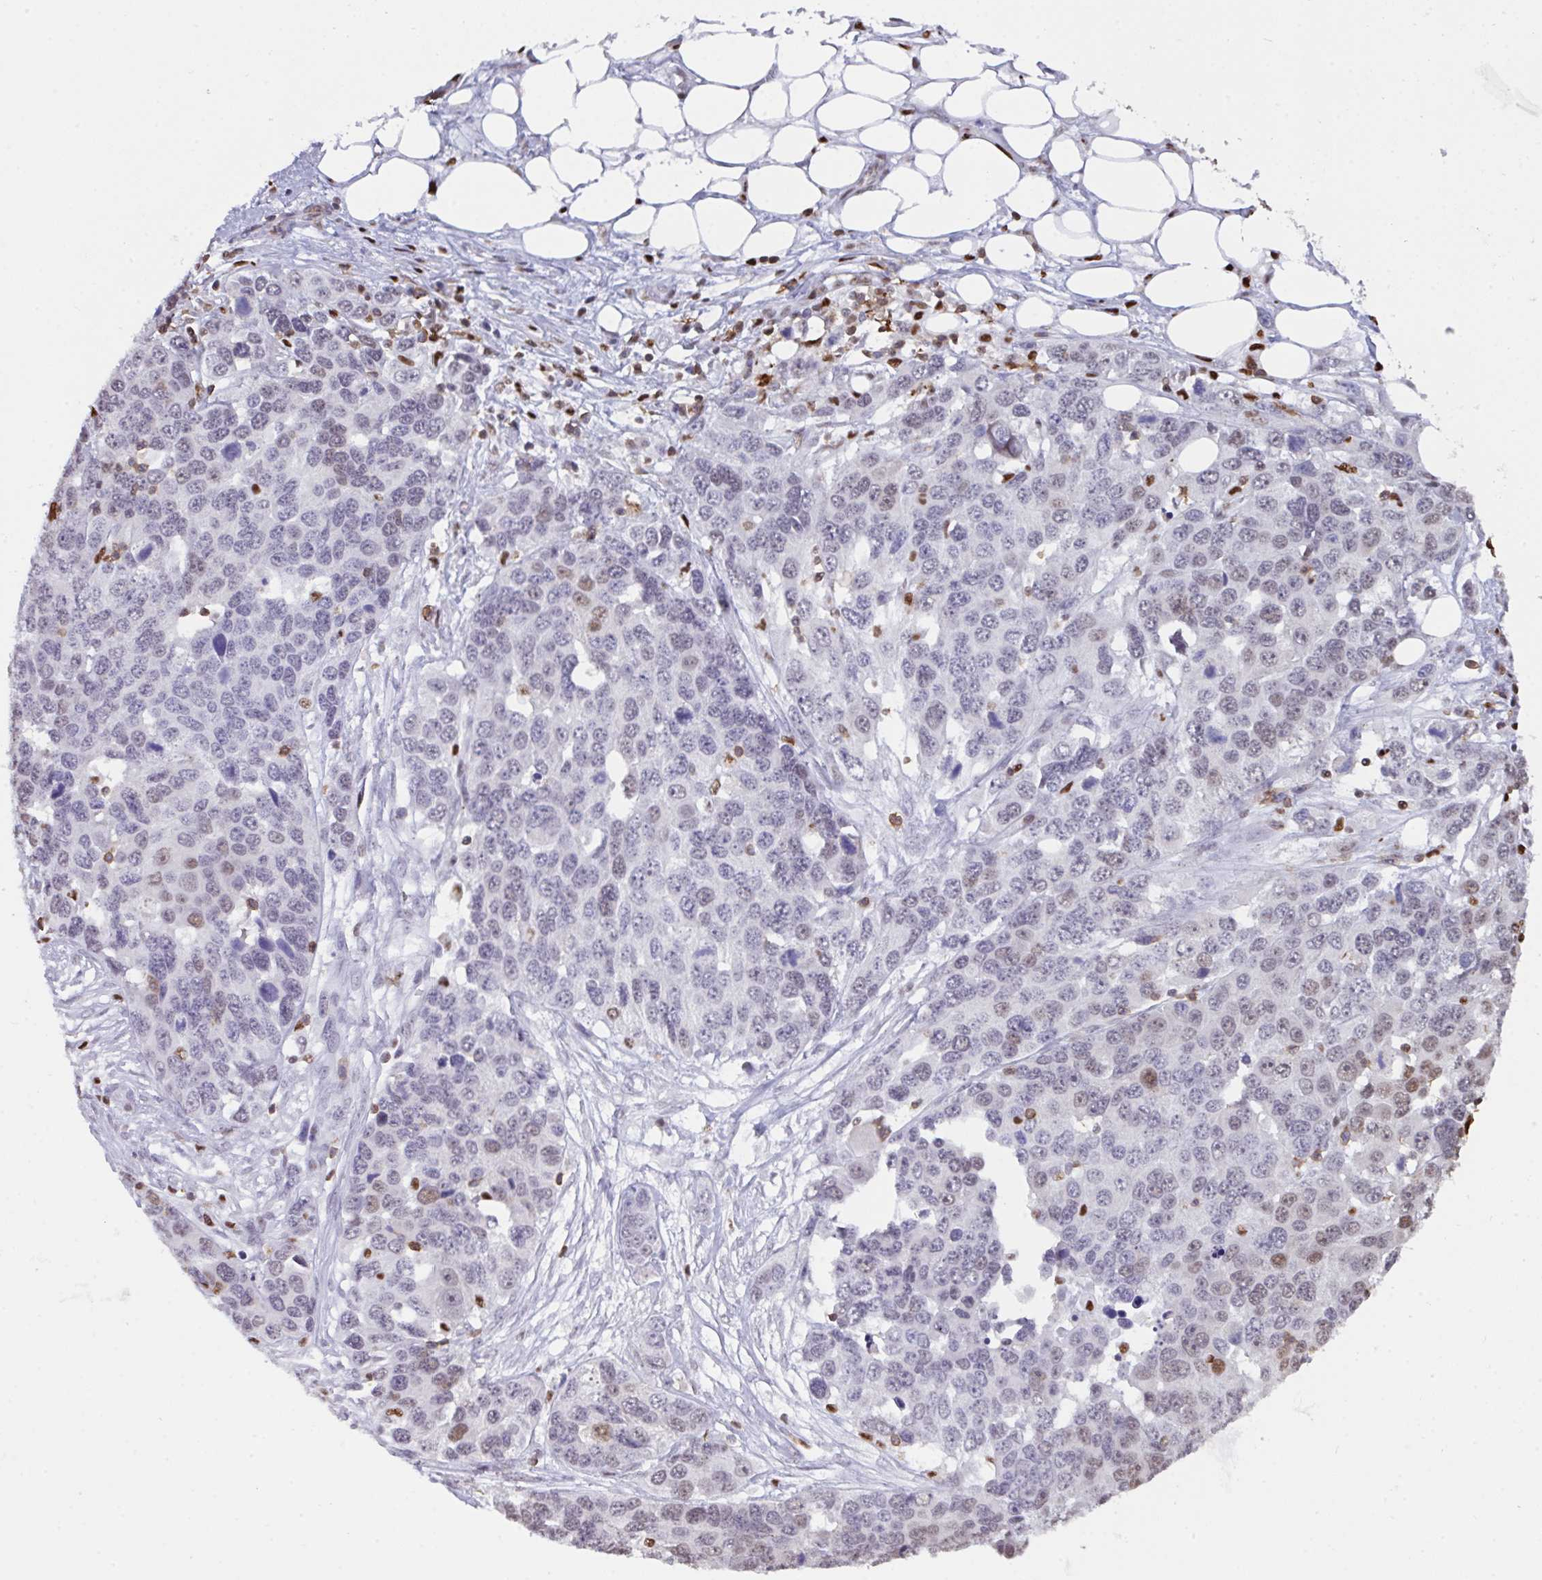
{"staining": {"intensity": "weak", "quantity": "<25%", "location": "nuclear"}, "tissue": "ovarian cancer", "cell_type": "Tumor cells", "image_type": "cancer", "snomed": [{"axis": "morphology", "description": "Cystadenocarcinoma, serous, NOS"}, {"axis": "topography", "description": "Ovary"}], "caption": "An immunohistochemistry histopathology image of ovarian cancer is shown. There is no staining in tumor cells of ovarian cancer.", "gene": "BTBD10", "patient": {"sex": "female", "age": 76}}